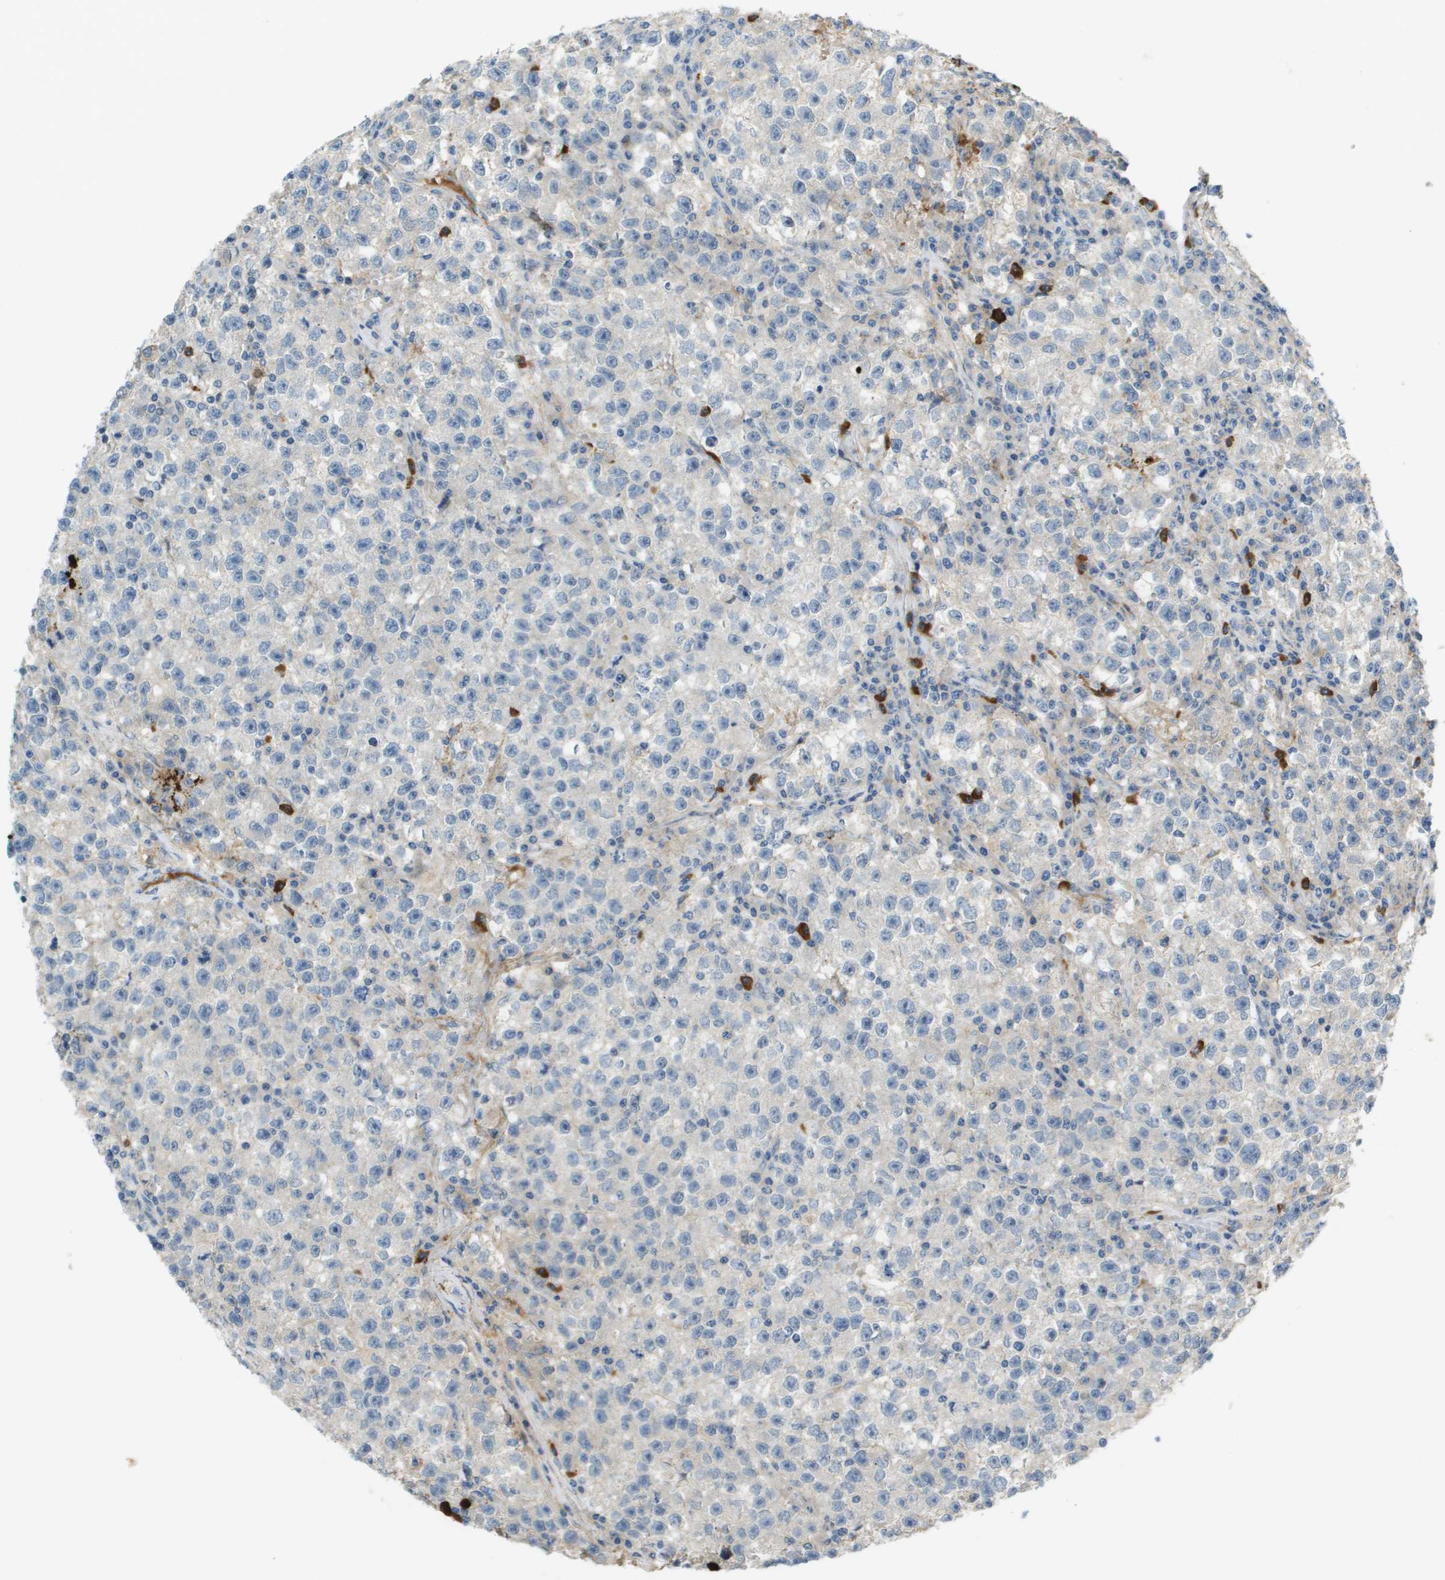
{"staining": {"intensity": "negative", "quantity": "none", "location": "none"}, "tissue": "testis cancer", "cell_type": "Tumor cells", "image_type": "cancer", "snomed": [{"axis": "morphology", "description": "Seminoma, NOS"}, {"axis": "topography", "description": "Testis"}], "caption": "There is no significant staining in tumor cells of testis seminoma. (DAB (3,3'-diaminobenzidine) immunohistochemistry (IHC) with hematoxylin counter stain).", "gene": "VTN", "patient": {"sex": "male", "age": 22}}